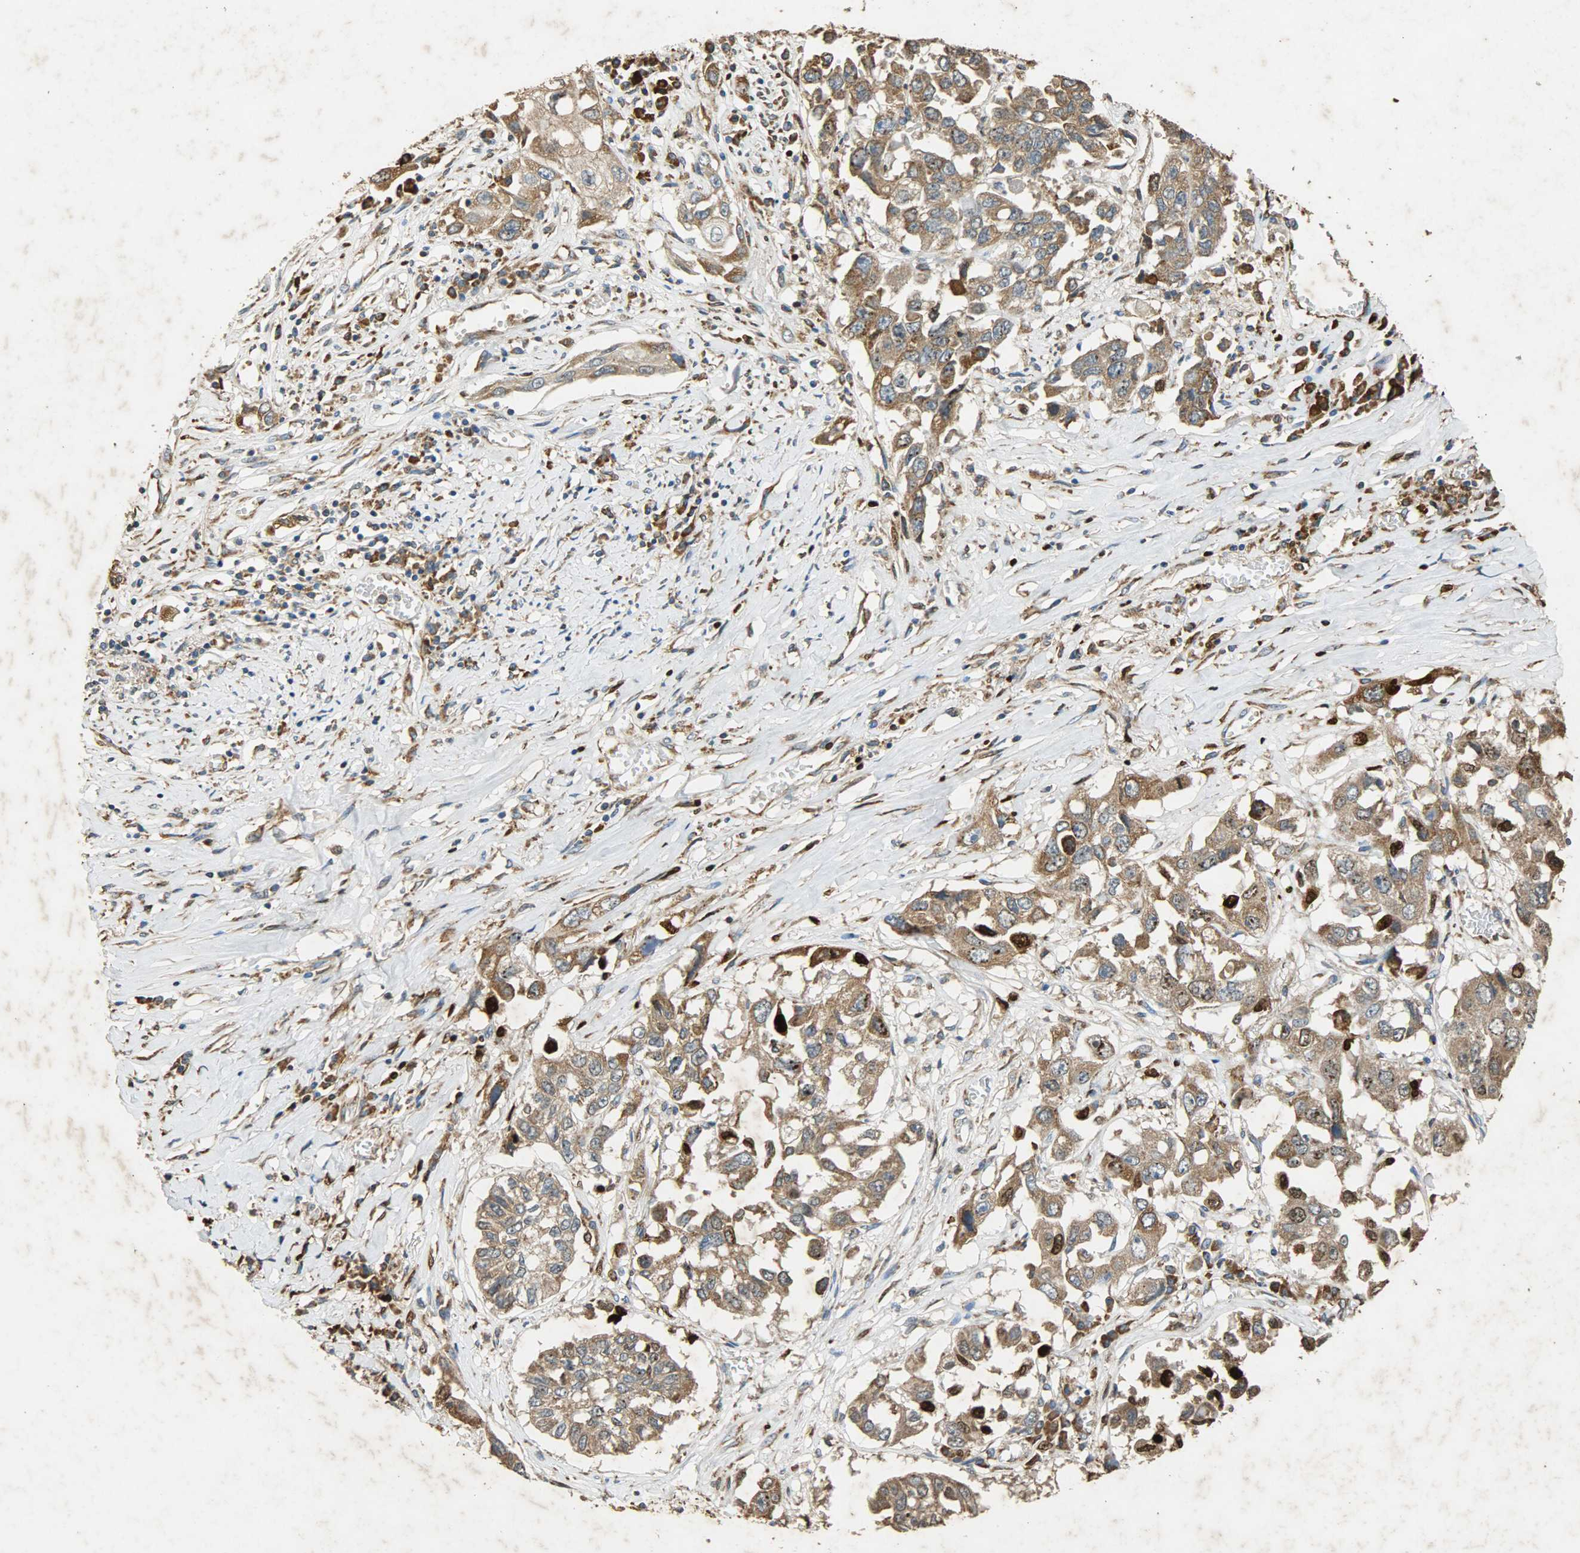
{"staining": {"intensity": "moderate", "quantity": ">75%", "location": "cytoplasmic/membranous"}, "tissue": "lung cancer", "cell_type": "Tumor cells", "image_type": "cancer", "snomed": [{"axis": "morphology", "description": "Squamous cell carcinoma, NOS"}, {"axis": "topography", "description": "Lung"}], "caption": "This image exhibits IHC staining of human lung cancer (squamous cell carcinoma), with medium moderate cytoplasmic/membranous expression in approximately >75% of tumor cells.", "gene": "HSPA5", "patient": {"sex": "male", "age": 71}}